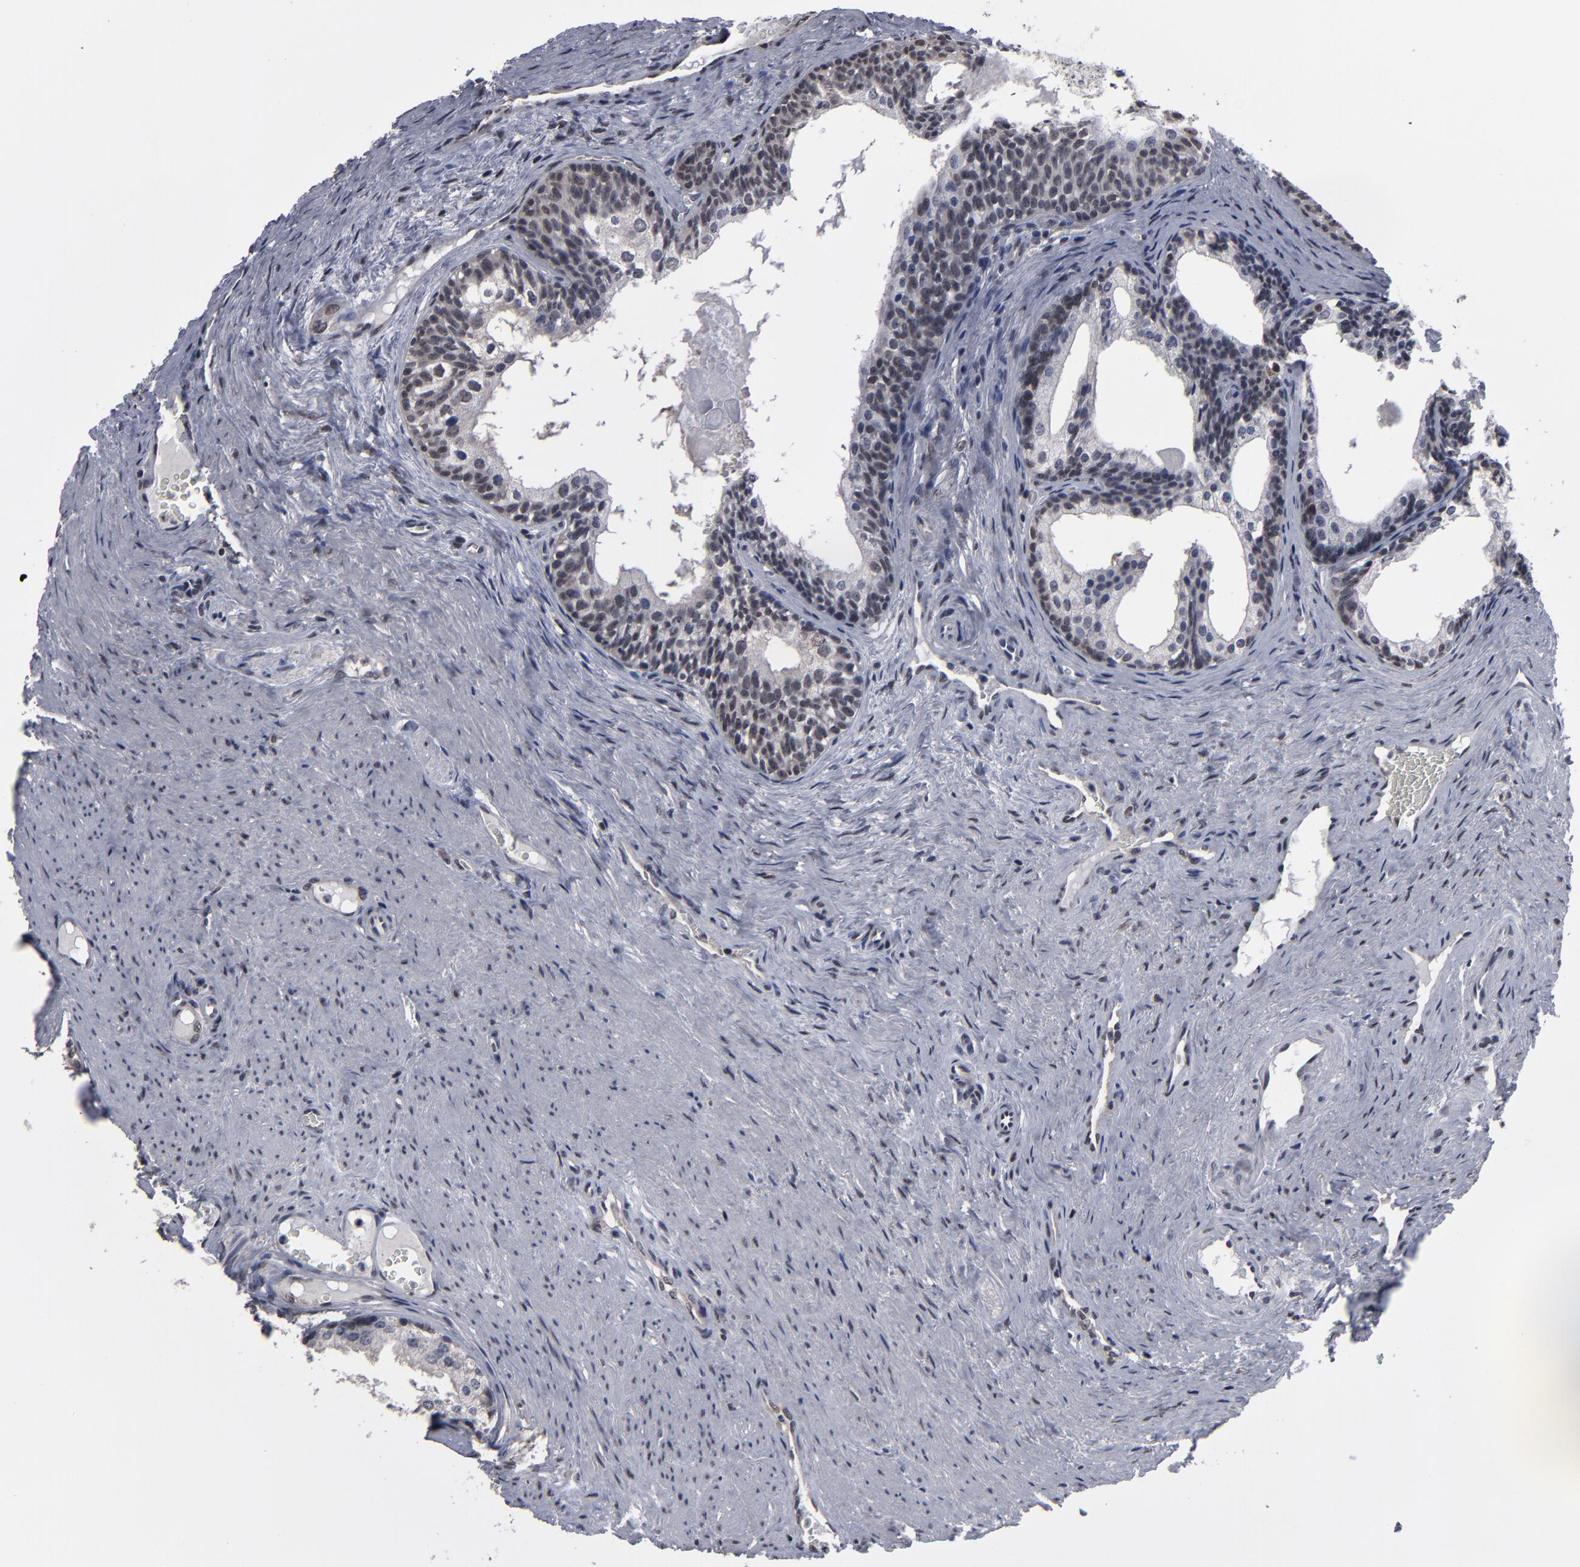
{"staining": {"intensity": "weak", "quantity": "25%-75%", "location": "nuclear"}, "tissue": "prostate cancer", "cell_type": "Tumor cells", "image_type": "cancer", "snomed": [{"axis": "morphology", "description": "Adenocarcinoma, Medium grade"}, {"axis": "topography", "description": "Prostate"}], "caption": "Human medium-grade adenocarcinoma (prostate) stained for a protein (brown) displays weak nuclear positive staining in approximately 25%-75% of tumor cells.", "gene": "SSRP1", "patient": {"sex": "male", "age": 60}}